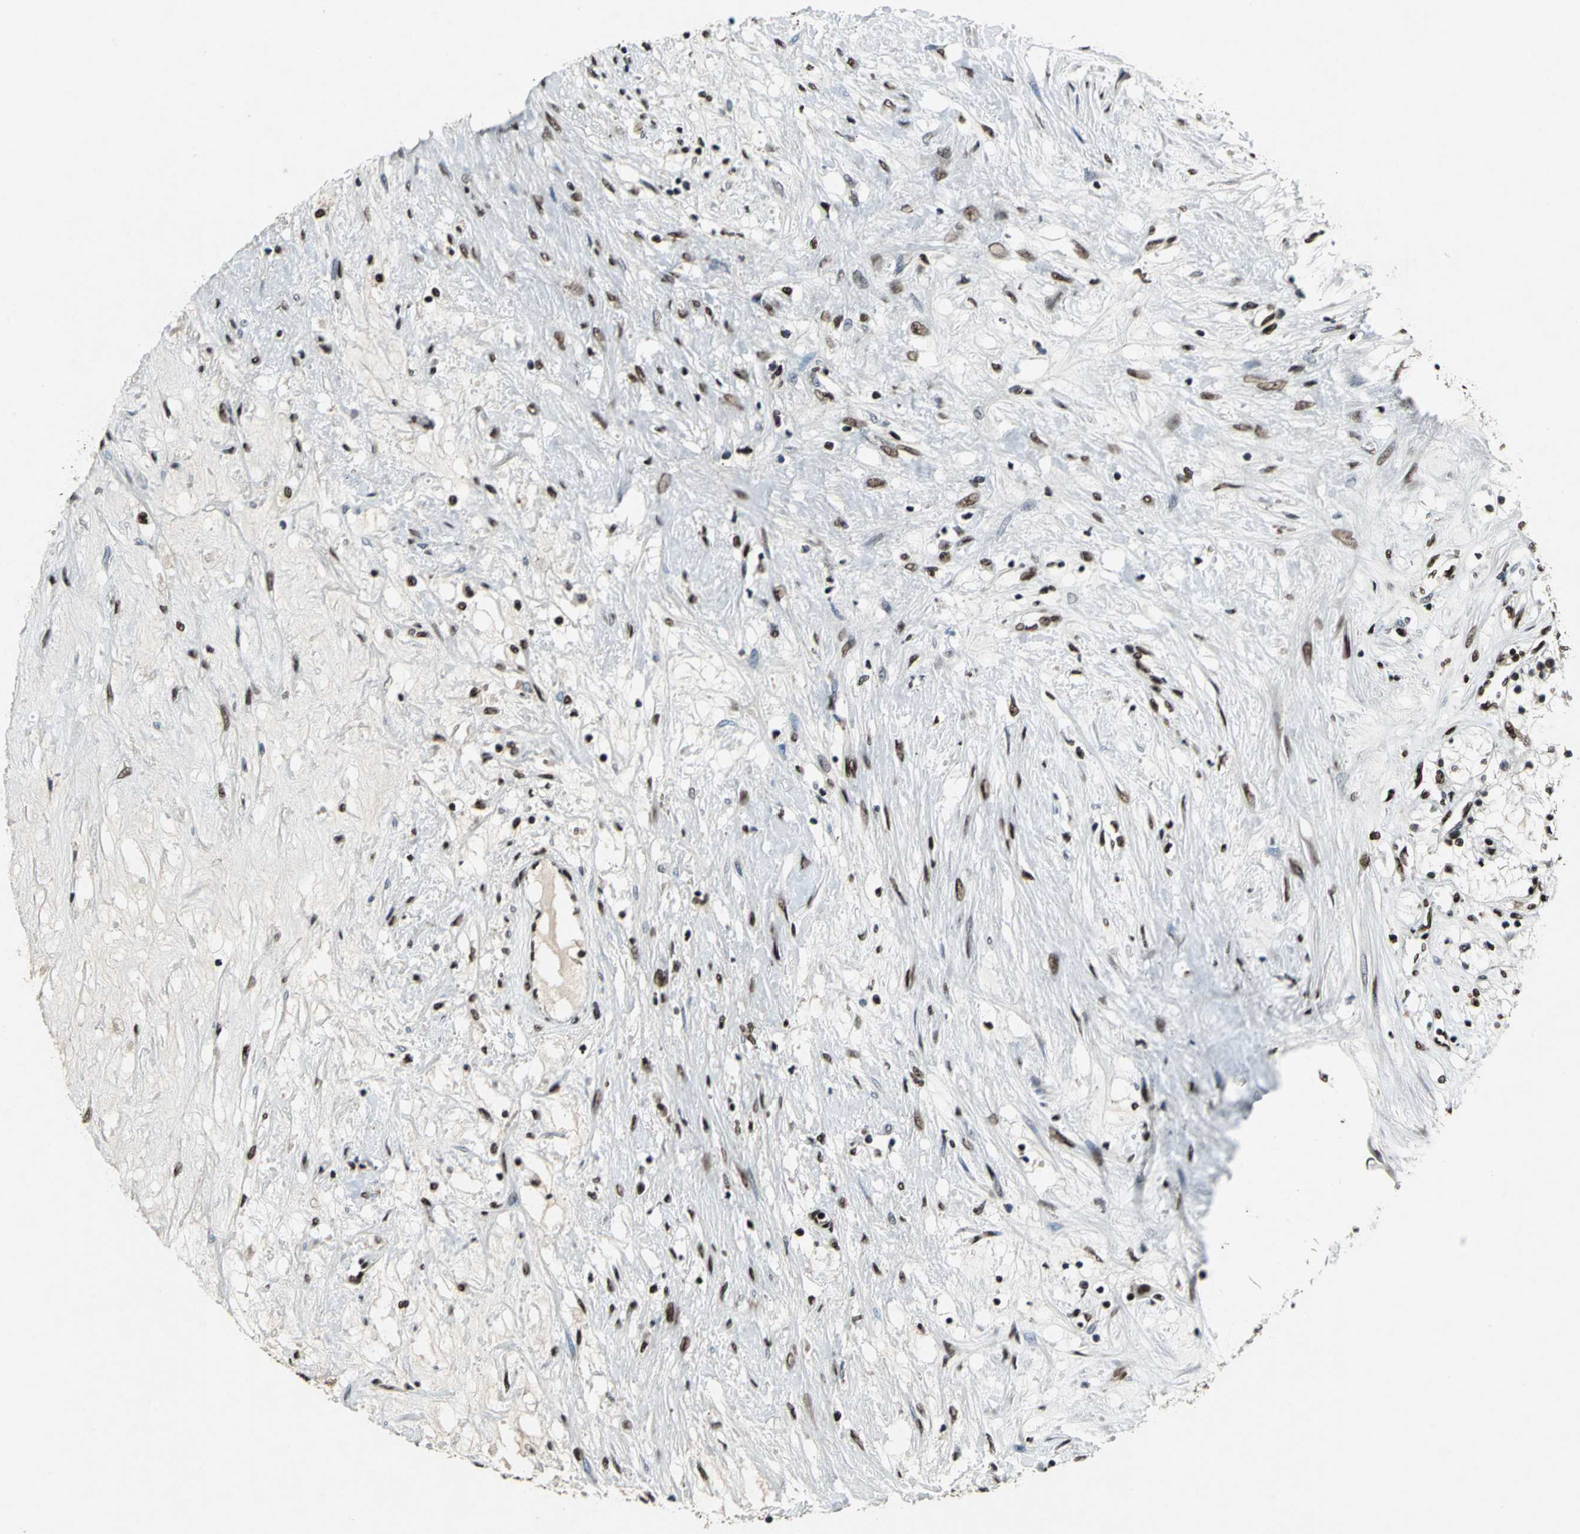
{"staining": {"intensity": "strong", "quantity": ">75%", "location": "nuclear"}, "tissue": "renal cancer", "cell_type": "Tumor cells", "image_type": "cancer", "snomed": [{"axis": "morphology", "description": "Adenocarcinoma, NOS"}, {"axis": "topography", "description": "Kidney"}], "caption": "This is an image of immunohistochemistry staining of adenocarcinoma (renal), which shows strong expression in the nuclear of tumor cells.", "gene": "MTA2", "patient": {"sex": "male", "age": 68}}